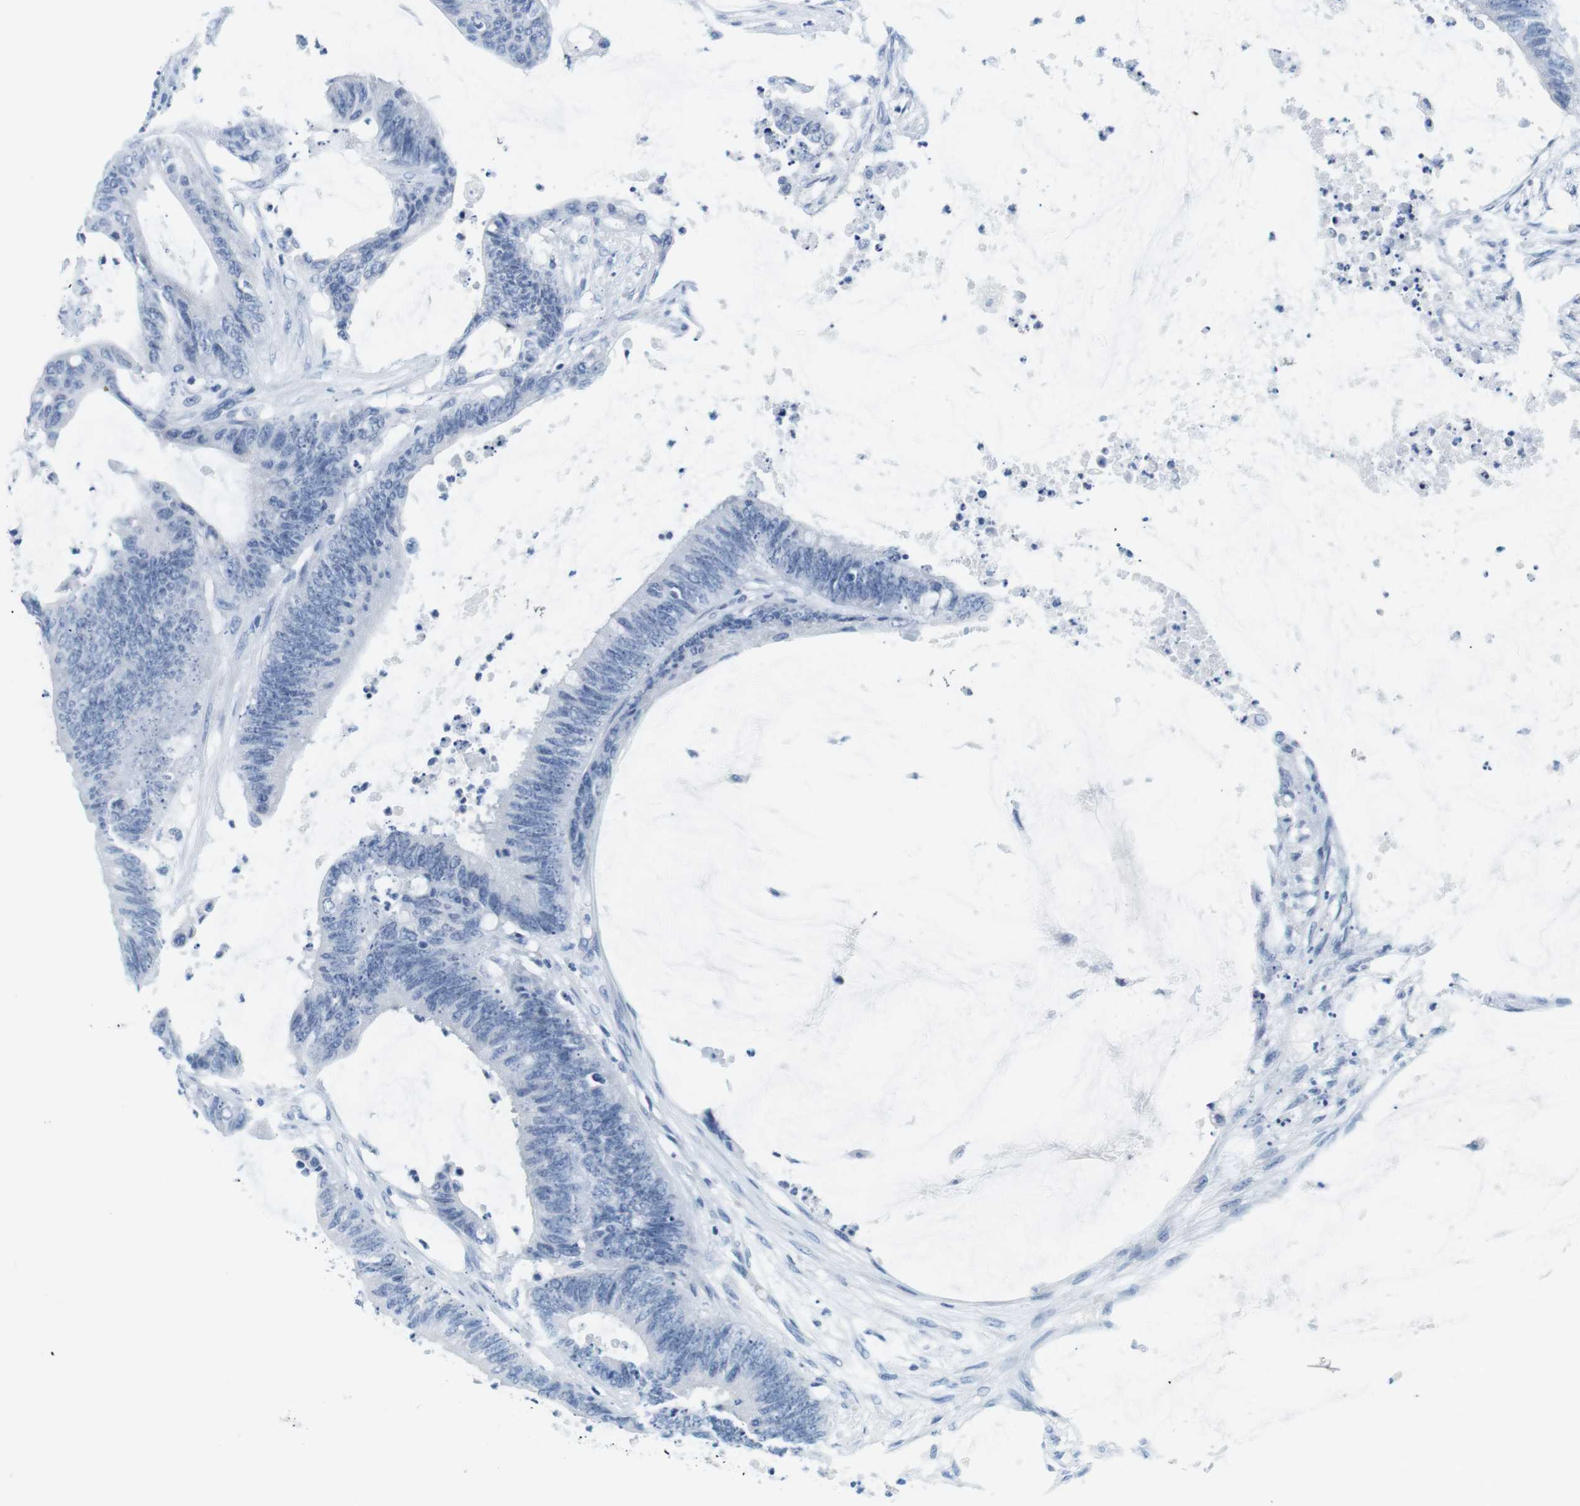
{"staining": {"intensity": "negative", "quantity": "none", "location": "none"}, "tissue": "colorectal cancer", "cell_type": "Tumor cells", "image_type": "cancer", "snomed": [{"axis": "morphology", "description": "Adenocarcinoma, NOS"}, {"axis": "topography", "description": "Rectum"}], "caption": "Tumor cells are negative for brown protein staining in colorectal adenocarcinoma.", "gene": "CYP2C9", "patient": {"sex": "female", "age": 66}}